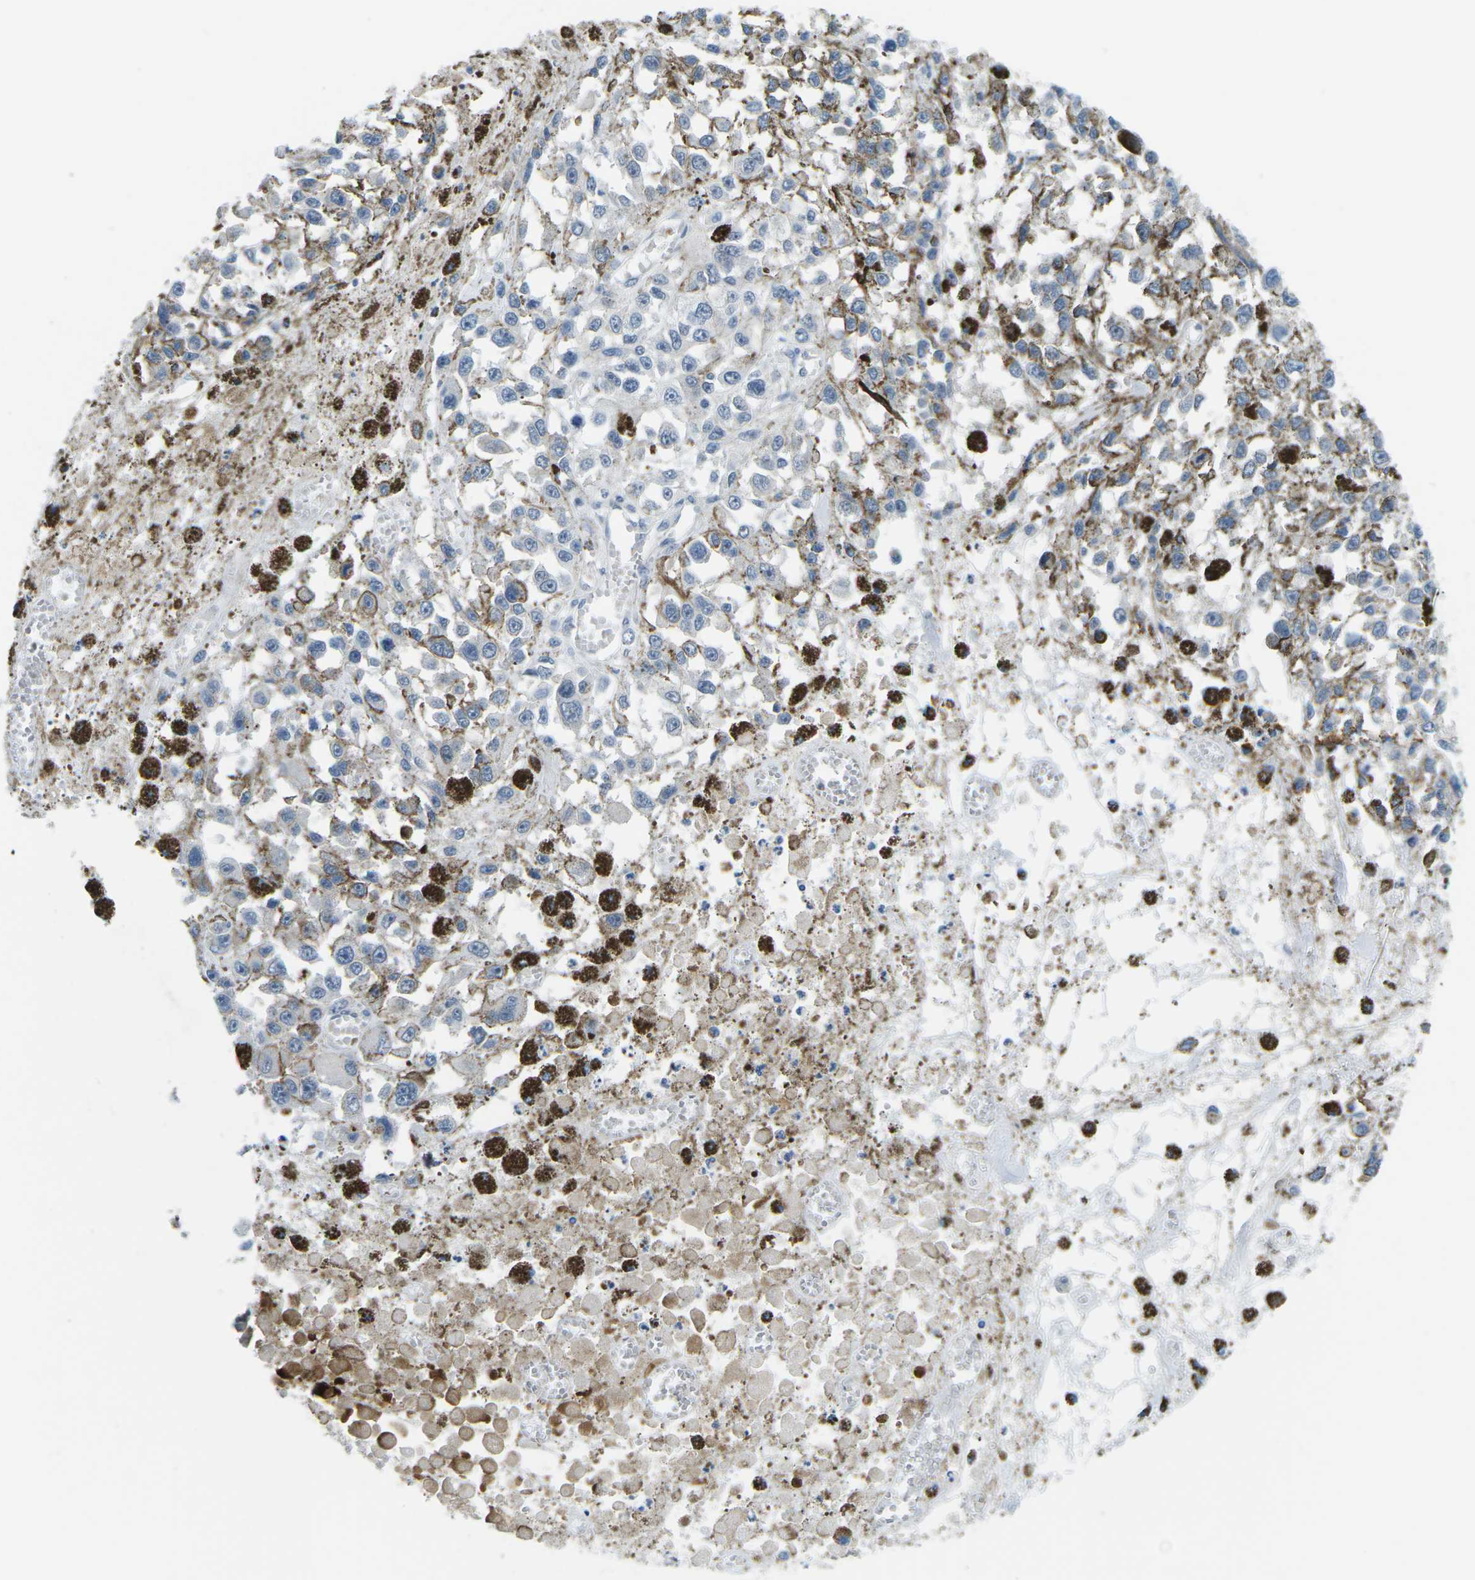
{"staining": {"intensity": "weak", "quantity": "<25%", "location": "cytoplasmic/membranous"}, "tissue": "melanoma", "cell_type": "Tumor cells", "image_type": "cancer", "snomed": [{"axis": "morphology", "description": "Malignant melanoma, Metastatic site"}, {"axis": "topography", "description": "Lymph node"}], "caption": "Melanoma was stained to show a protein in brown. There is no significant expression in tumor cells. Nuclei are stained in blue.", "gene": "CTNND1", "patient": {"sex": "male", "age": 59}}